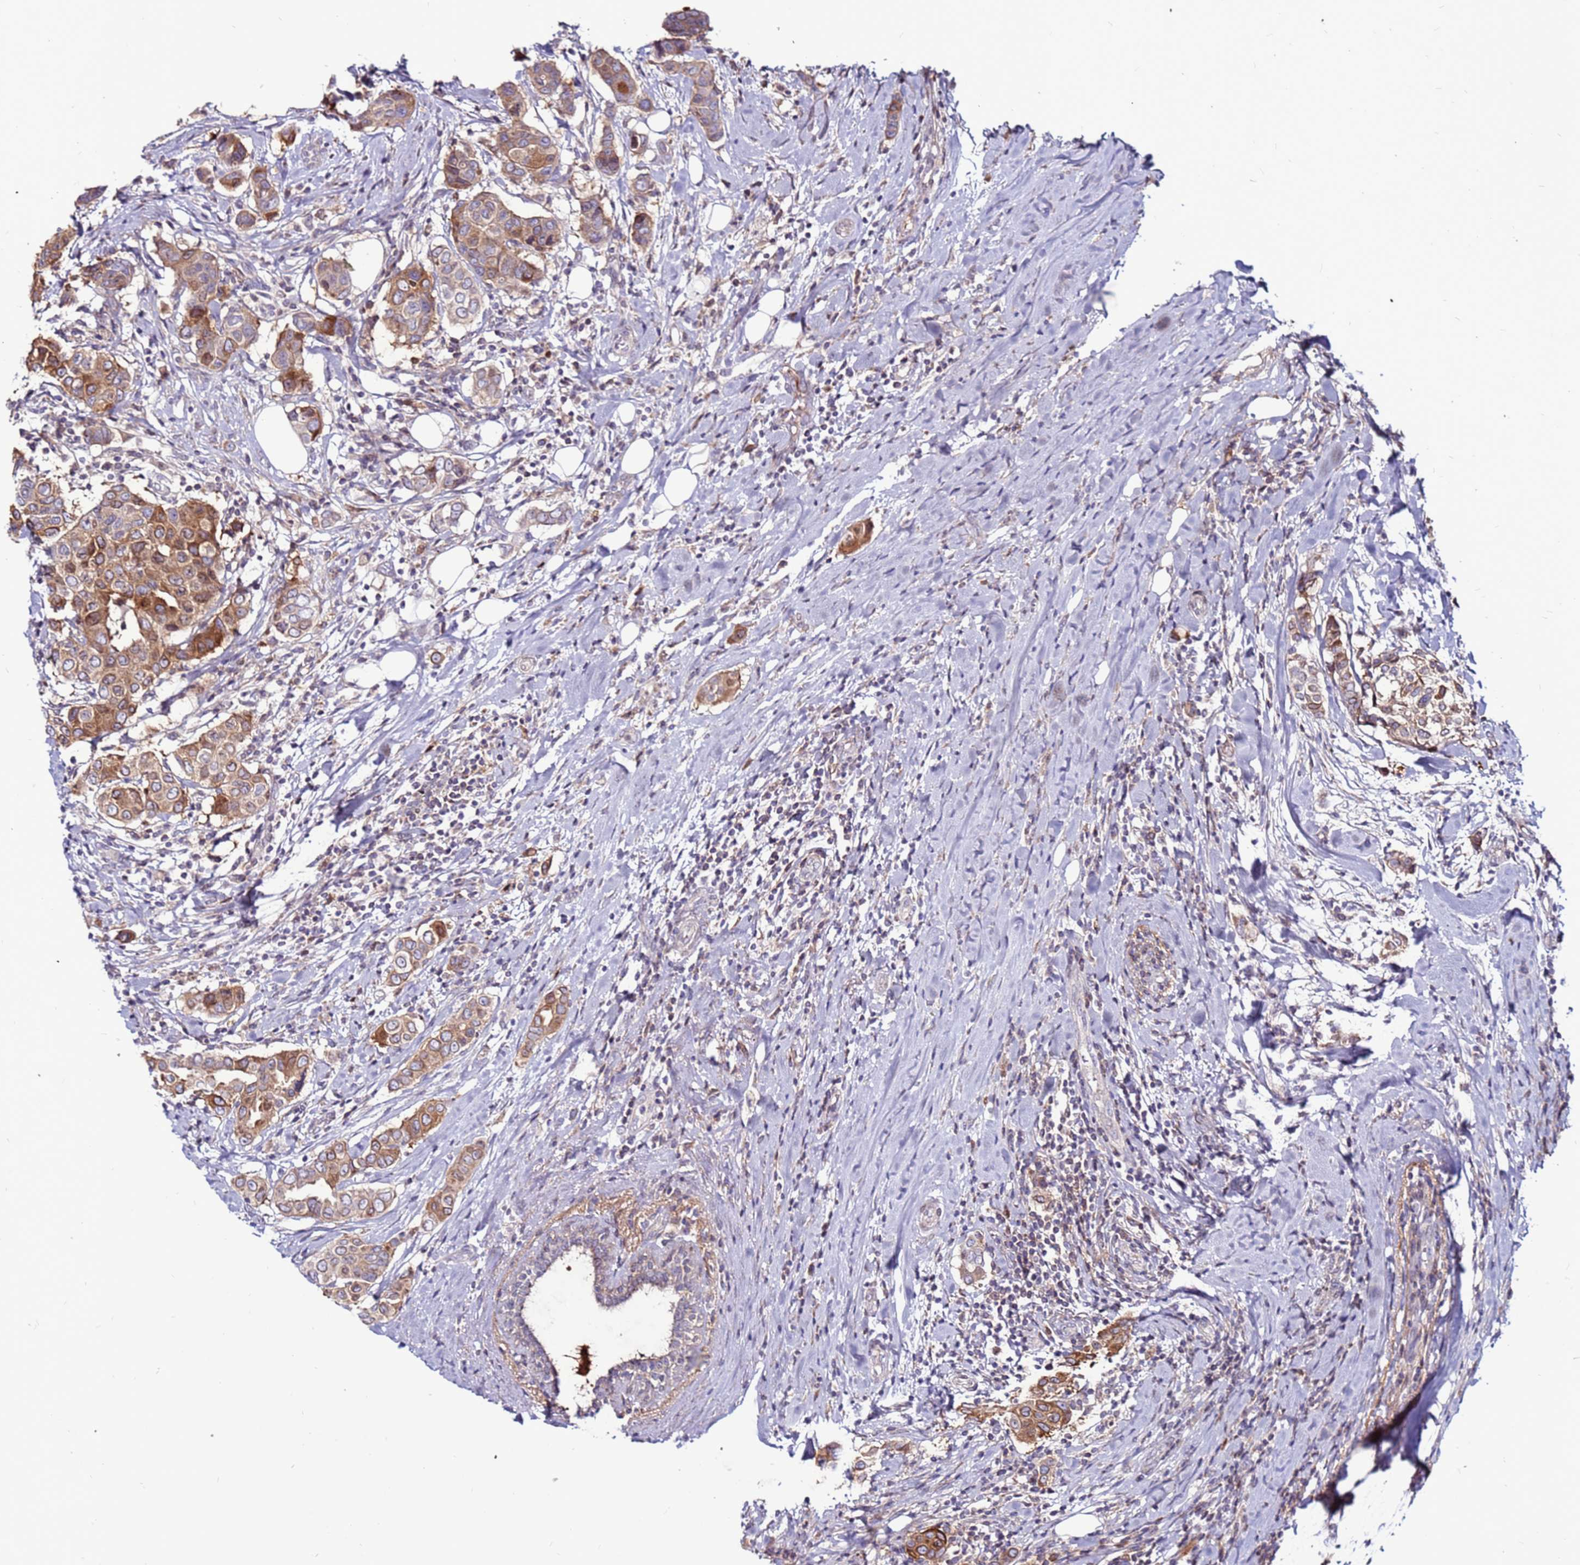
{"staining": {"intensity": "moderate", "quantity": "25%-75%", "location": "cytoplasmic/membranous"}, "tissue": "breast cancer", "cell_type": "Tumor cells", "image_type": "cancer", "snomed": [{"axis": "morphology", "description": "Lobular carcinoma"}, {"axis": "topography", "description": "Breast"}], "caption": "IHC staining of breast cancer (lobular carcinoma), which demonstrates medium levels of moderate cytoplasmic/membranous positivity in approximately 25%-75% of tumor cells indicating moderate cytoplasmic/membranous protein expression. The staining was performed using DAB (3,3'-diaminobenzidine) (brown) for protein detection and nuclei were counterstained in hematoxylin (blue).", "gene": "CCDC71", "patient": {"sex": "female", "age": 51}}